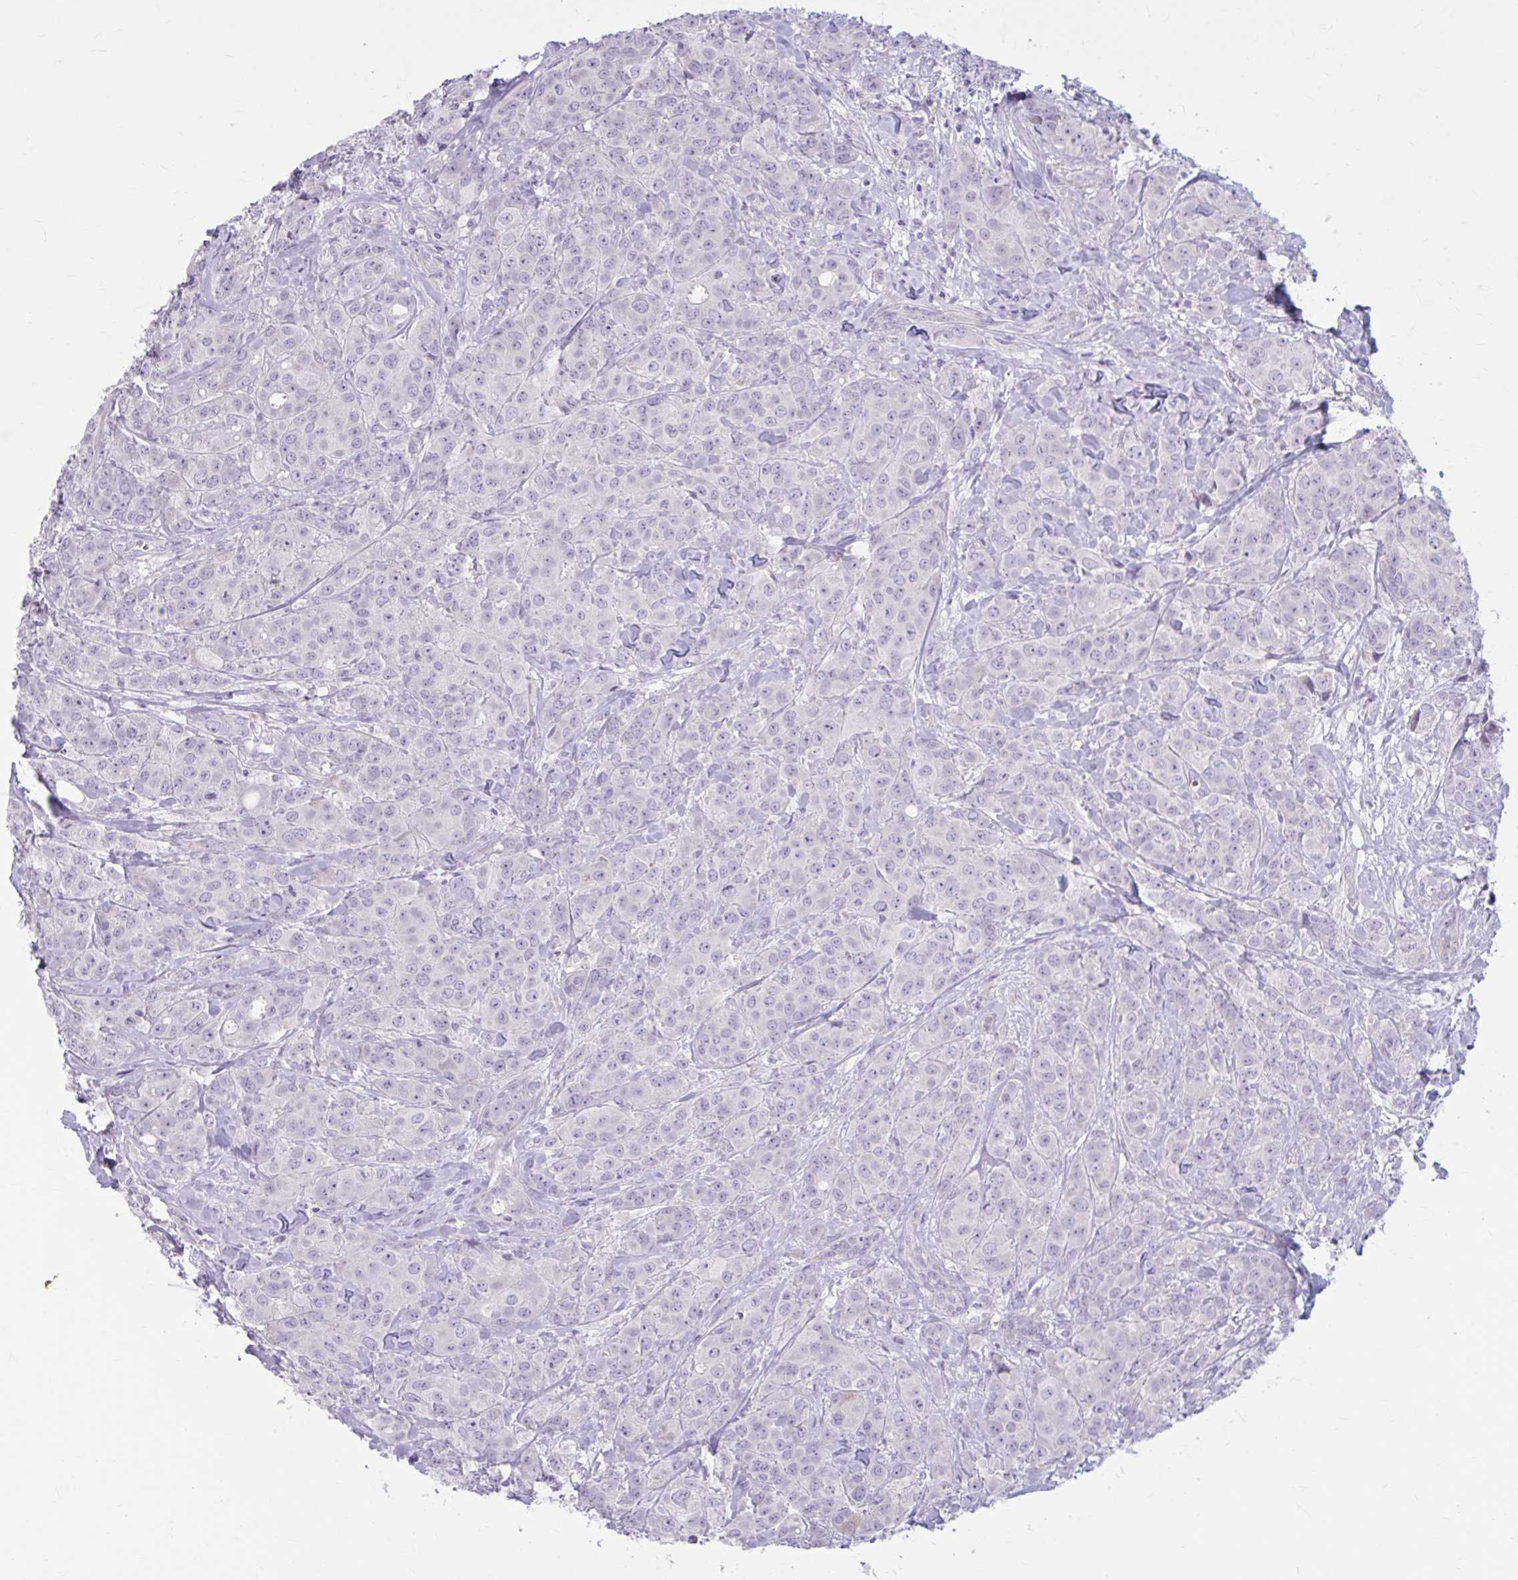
{"staining": {"intensity": "negative", "quantity": "none", "location": "none"}, "tissue": "breast cancer", "cell_type": "Tumor cells", "image_type": "cancer", "snomed": [{"axis": "morphology", "description": "Normal tissue, NOS"}, {"axis": "morphology", "description": "Duct carcinoma"}, {"axis": "topography", "description": "Breast"}], "caption": "The IHC photomicrograph has no significant staining in tumor cells of infiltrating ductal carcinoma (breast) tissue. (DAB immunohistochemistry visualized using brightfield microscopy, high magnification).", "gene": "MSMO1", "patient": {"sex": "female", "age": 43}}